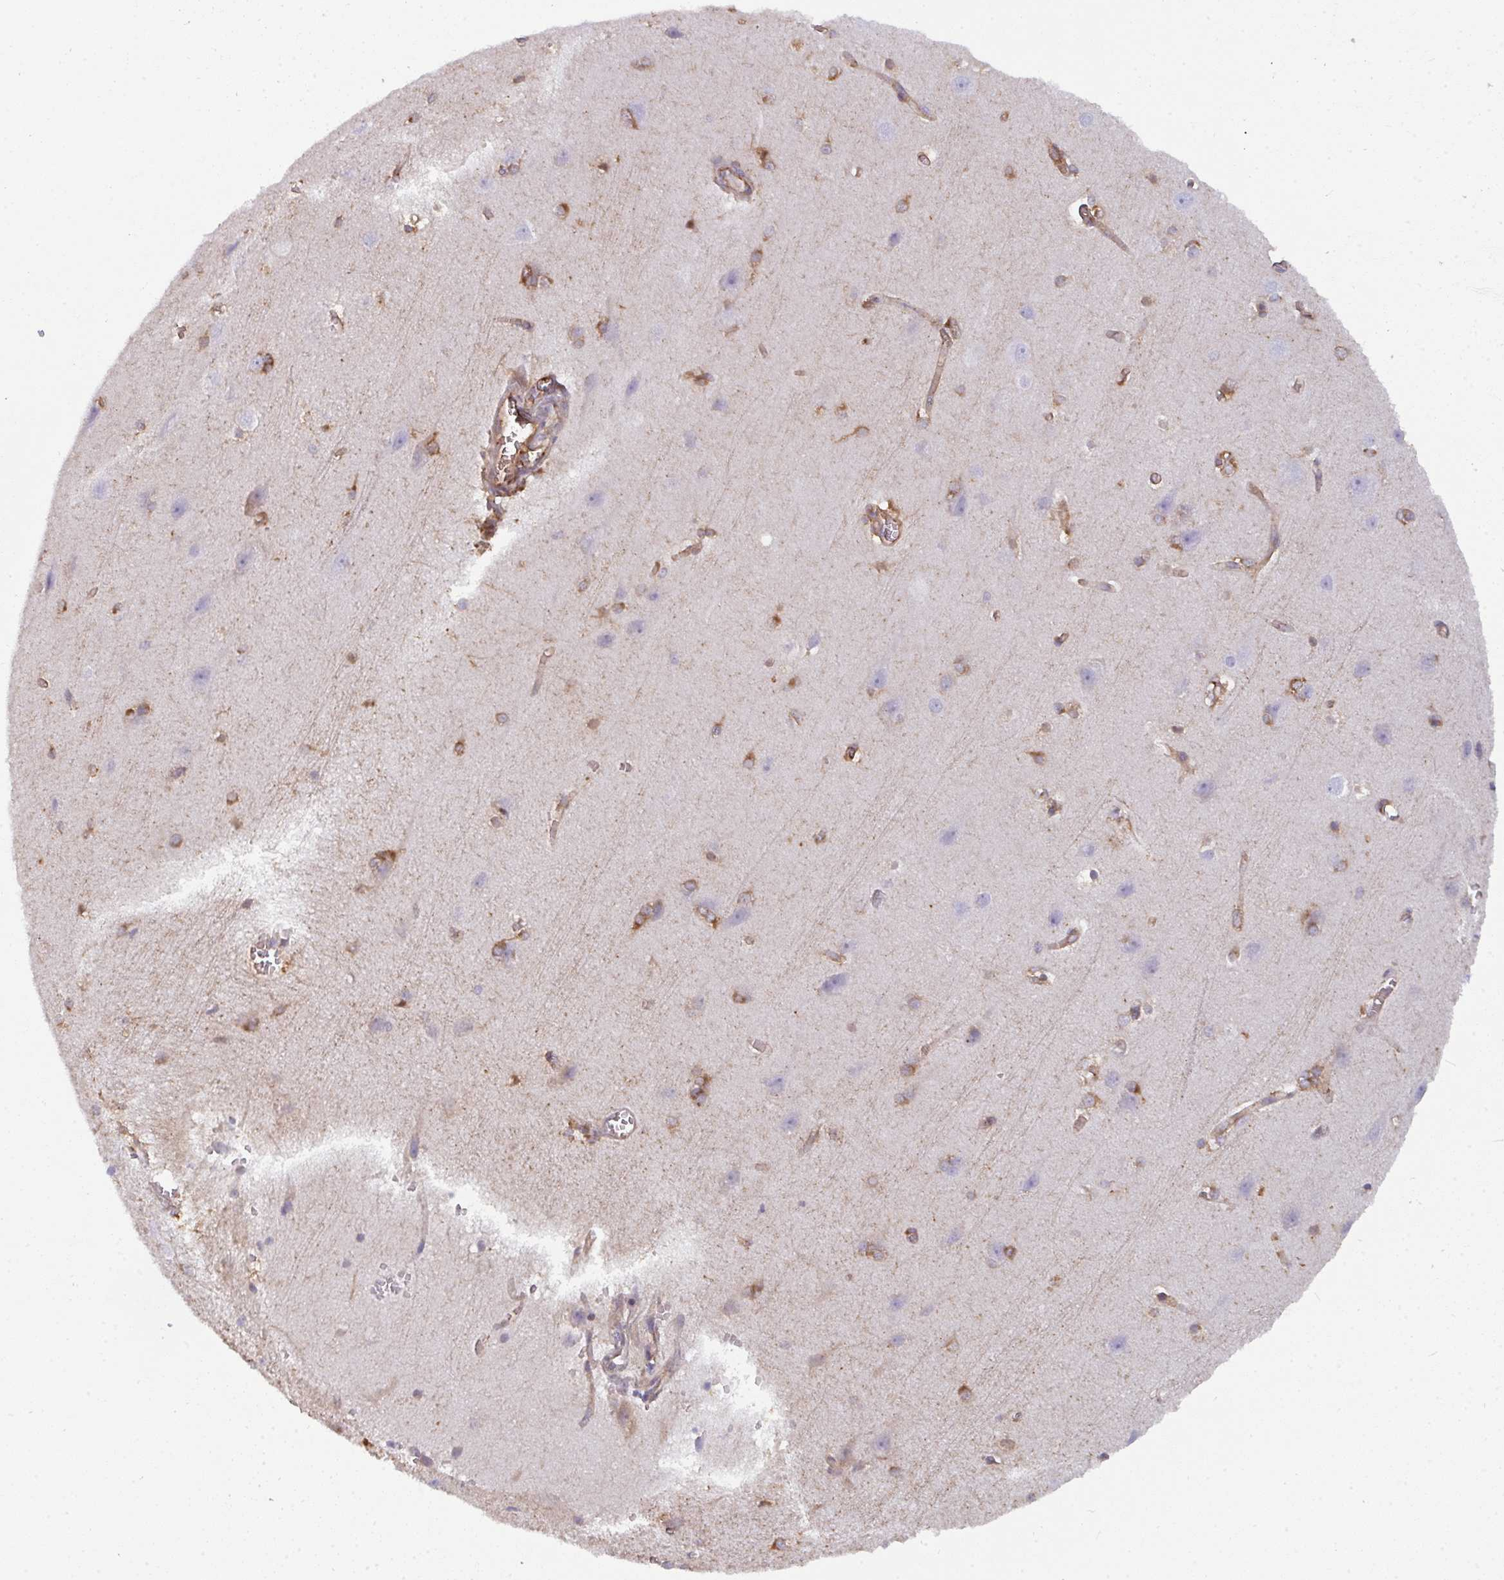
{"staining": {"intensity": "moderate", "quantity": ">75%", "location": "cytoplasmic/membranous"}, "tissue": "cerebral cortex", "cell_type": "Endothelial cells", "image_type": "normal", "snomed": [{"axis": "morphology", "description": "Normal tissue, NOS"}, {"axis": "topography", "description": "Cerebral cortex"}], "caption": "This micrograph reveals immunohistochemistry staining of benign human cerebral cortex, with medium moderate cytoplasmic/membranous staining in about >75% of endothelial cells.", "gene": "DYNC1I2", "patient": {"sex": "male", "age": 37}}